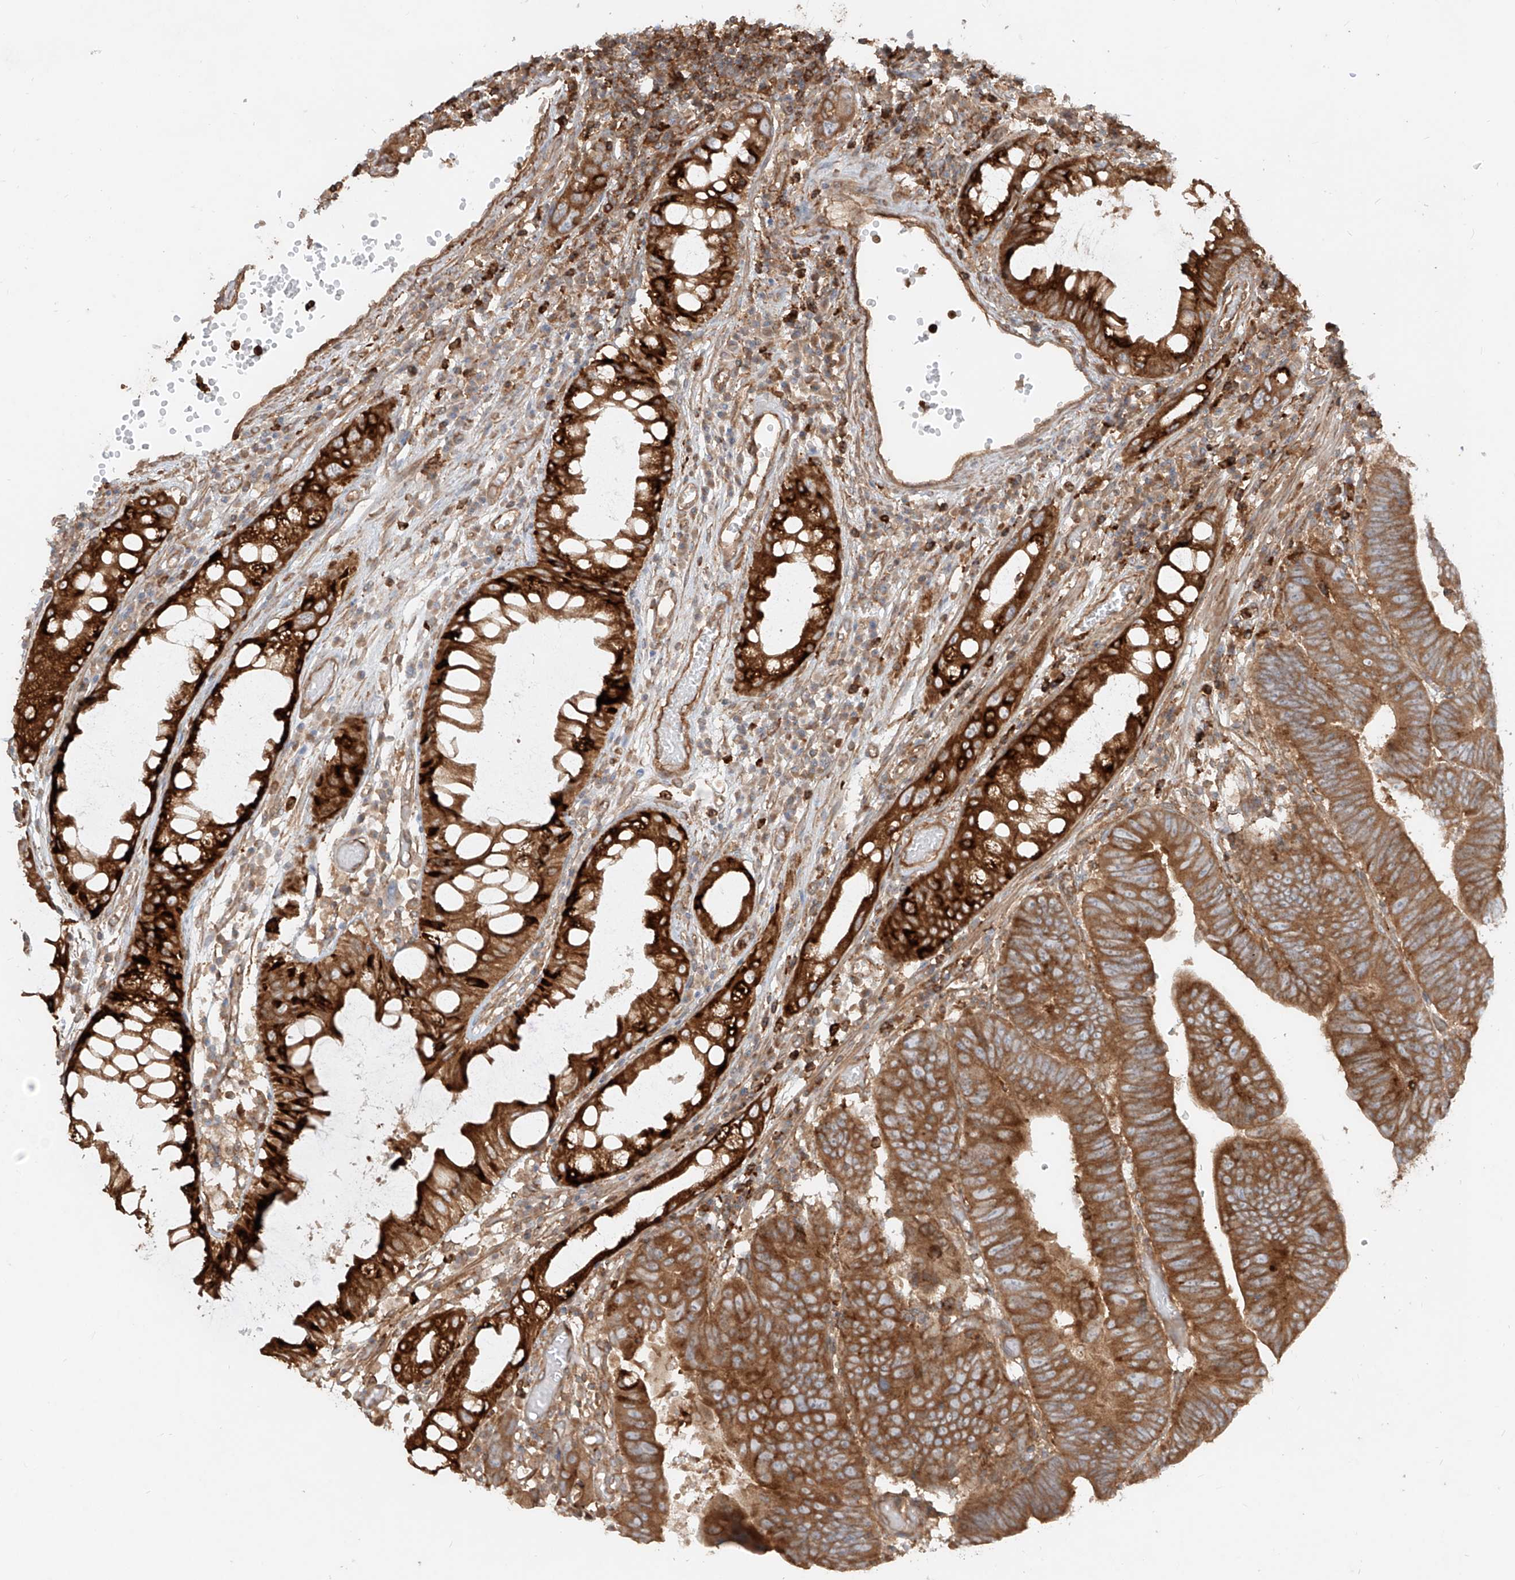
{"staining": {"intensity": "moderate", "quantity": ">75%", "location": "cytoplasmic/membranous"}, "tissue": "colorectal cancer", "cell_type": "Tumor cells", "image_type": "cancer", "snomed": [{"axis": "morphology", "description": "Adenocarcinoma, NOS"}, {"axis": "topography", "description": "Rectum"}], "caption": "High-power microscopy captured an immunohistochemistry (IHC) histopathology image of adenocarcinoma (colorectal), revealing moderate cytoplasmic/membranous staining in about >75% of tumor cells. (DAB = brown stain, brightfield microscopy at high magnification).", "gene": "CCDC115", "patient": {"sex": "female", "age": 65}}